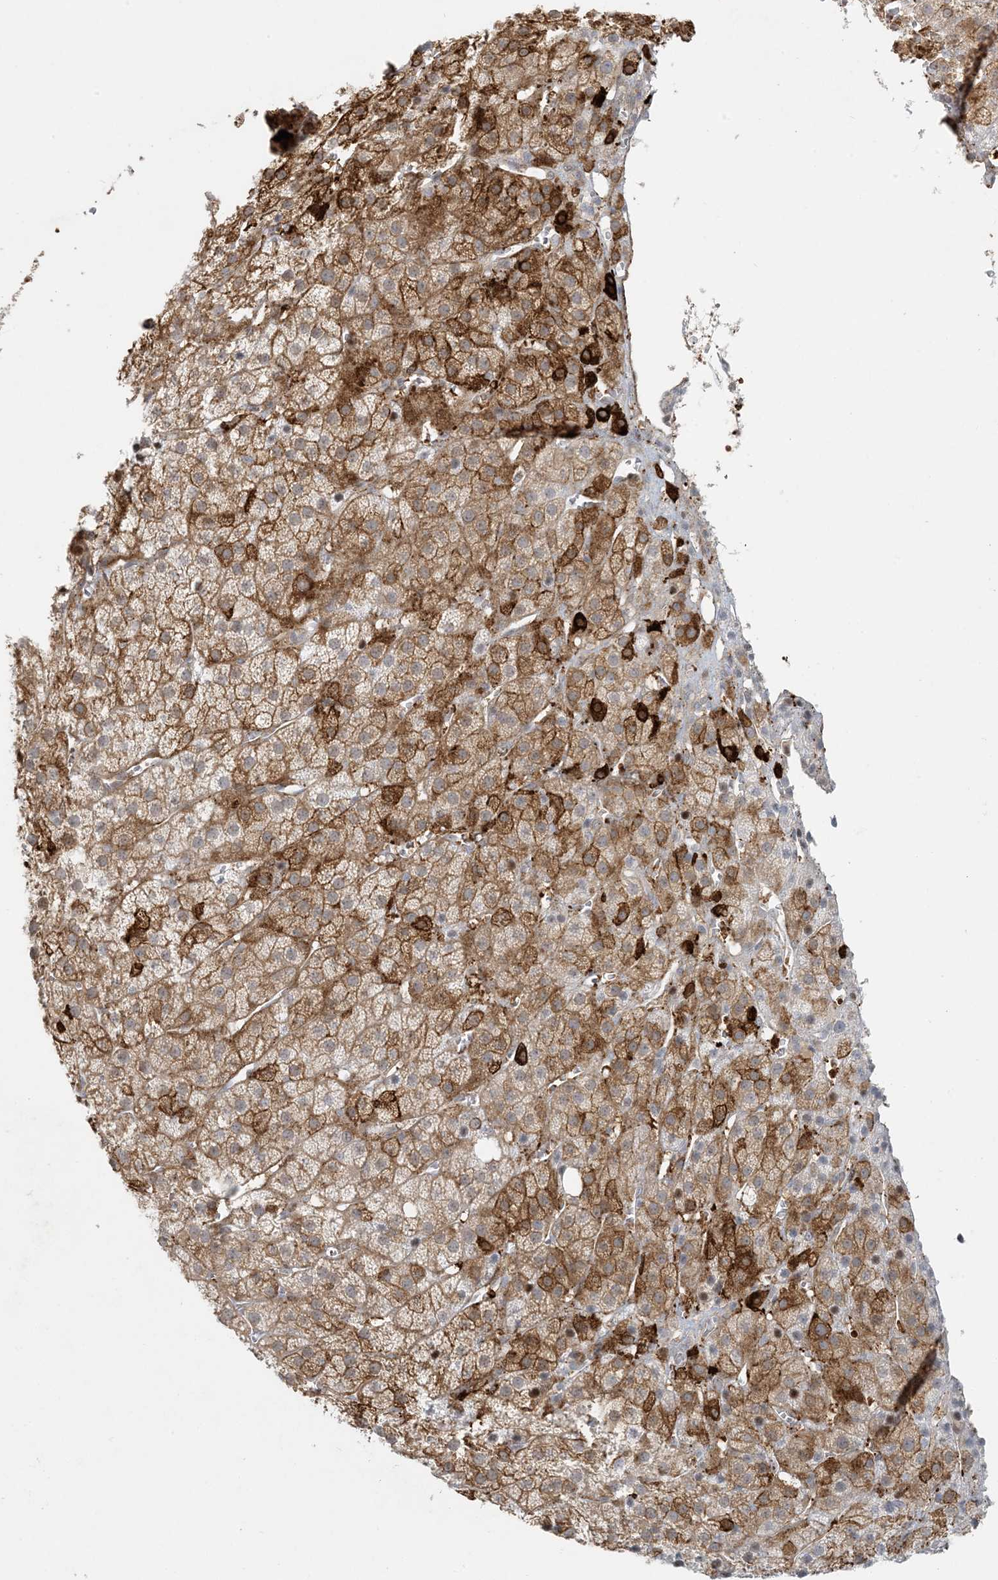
{"staining": {"intensity": "strong", "quantity": "25%-75%", "location": "cytoplasmic/membranous"}, "tissue": "adrenal gland", "cell_type": "Glandular cells", "image_type": "normal", "snomed": [{"axis": "morphology", "description": "Normal tissue, NOS"}, {"axis": "topography", "description": "Adrenal gland"}], "caption": "A high-resolution histopathology image shows immunohistochemistry staining of benign adrenal gland, which demonstrates strong cytoplasmic/membranous expression in approximately 25%-75% of glandular cells.", "gene": "BCORL1", "patient": {"sex": "female", "age": 57}}